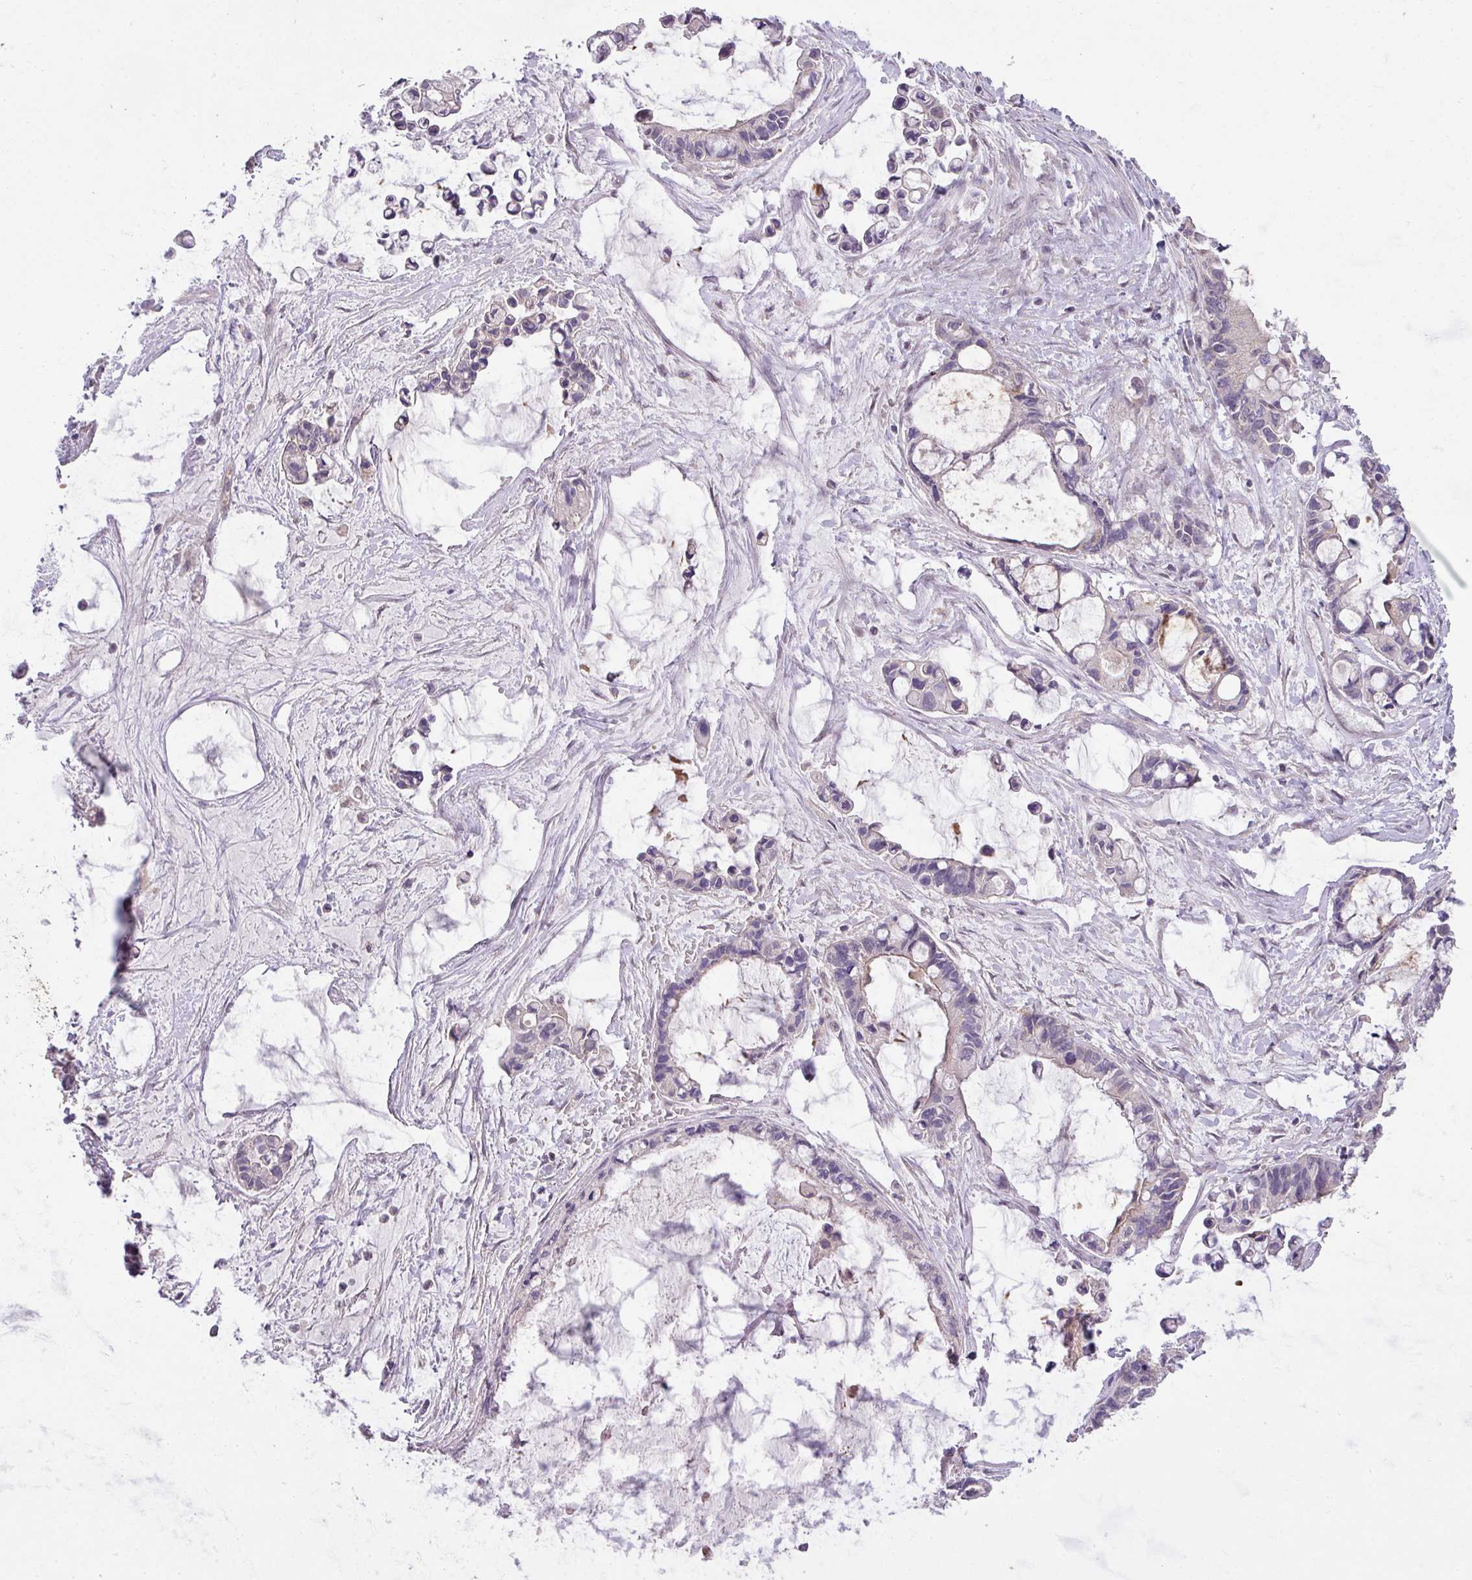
{"staining": {"intensity": "weak", "quantity": "25%-75%", "location": "cytoplasmic/membranous"}, "tissue": "ovarian cancer", "cell_type": "Tumor cells", "image_type": "cancer", "snomed": [{"axis": "morphology", "description": "Cystadenocarcinoma, mucinous, NOS"}, {"axis": "topography", "description": "Ovary"}], "caption": "This is a micrograph of immunohistochemistry (IHC) staining of ovarian mucinous cystadenocarcinoma, which shows weak staining in the cytoplasmic/membranous of tumor cells.", "gene": "PRADC1", "patient": {"sex": "female", "age": 63}}